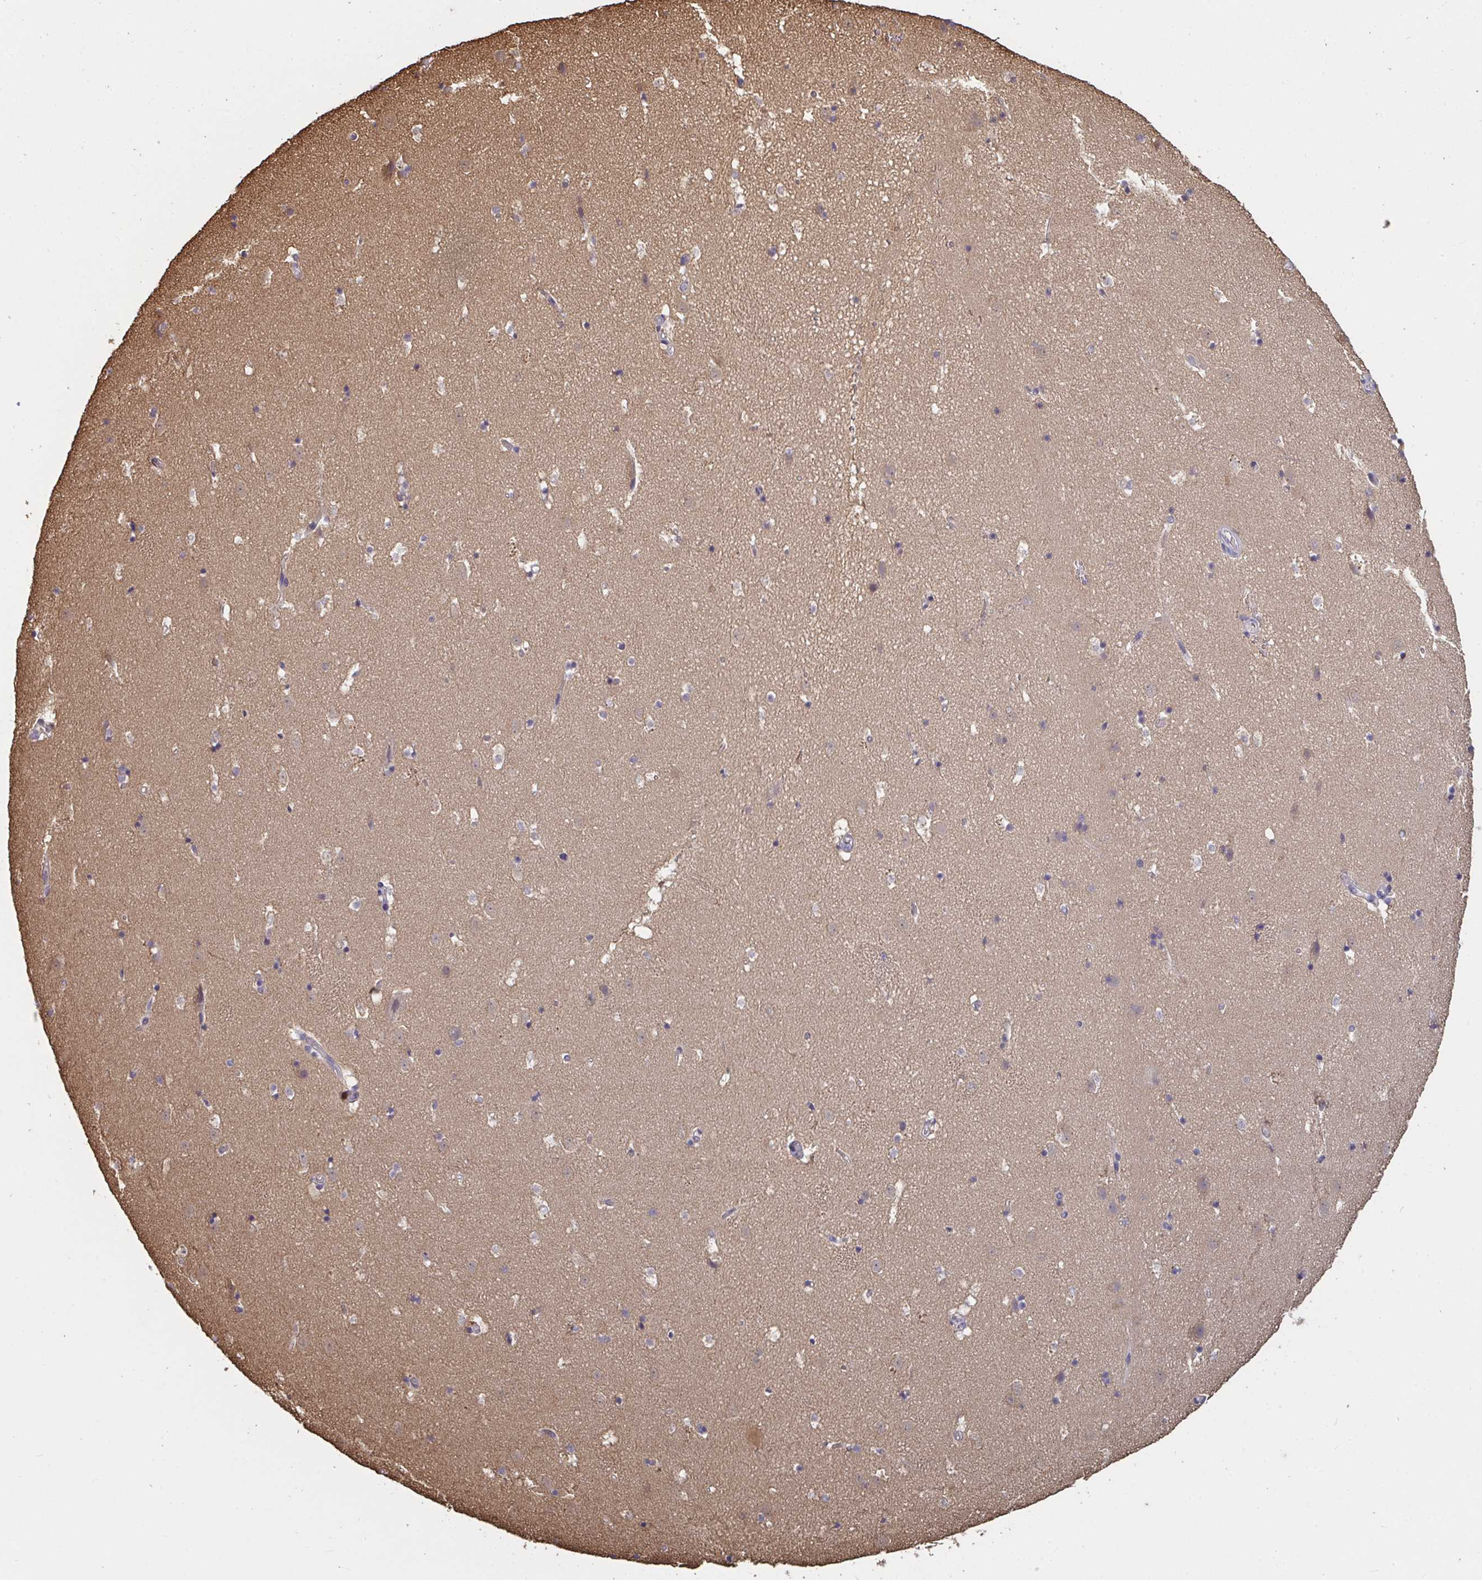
{"staining": {"intensity": "weak", "quantity": "25%-75%", "location": "cytoplasmic/membranous"}, "tissue": "caudate", "cell_type": "Glial cells", "image_type": "normal", "snomed": [{"axis": "morphology", "description": "Normal tissue, NOS"}, {"axis": "topography", "description": "Lateral ventricle wall"}], "caption": "Protein expression analysis of normal caudate shows weak cytoplasmic/membranous positivity in about 25%-75% of glial cells. (DAB (3,3'-diaminobenzidine) IHC with brightfield microscopy, high magnification).", "gene": "TTC9C", "patient": {"sex": "male", "age": 37}}